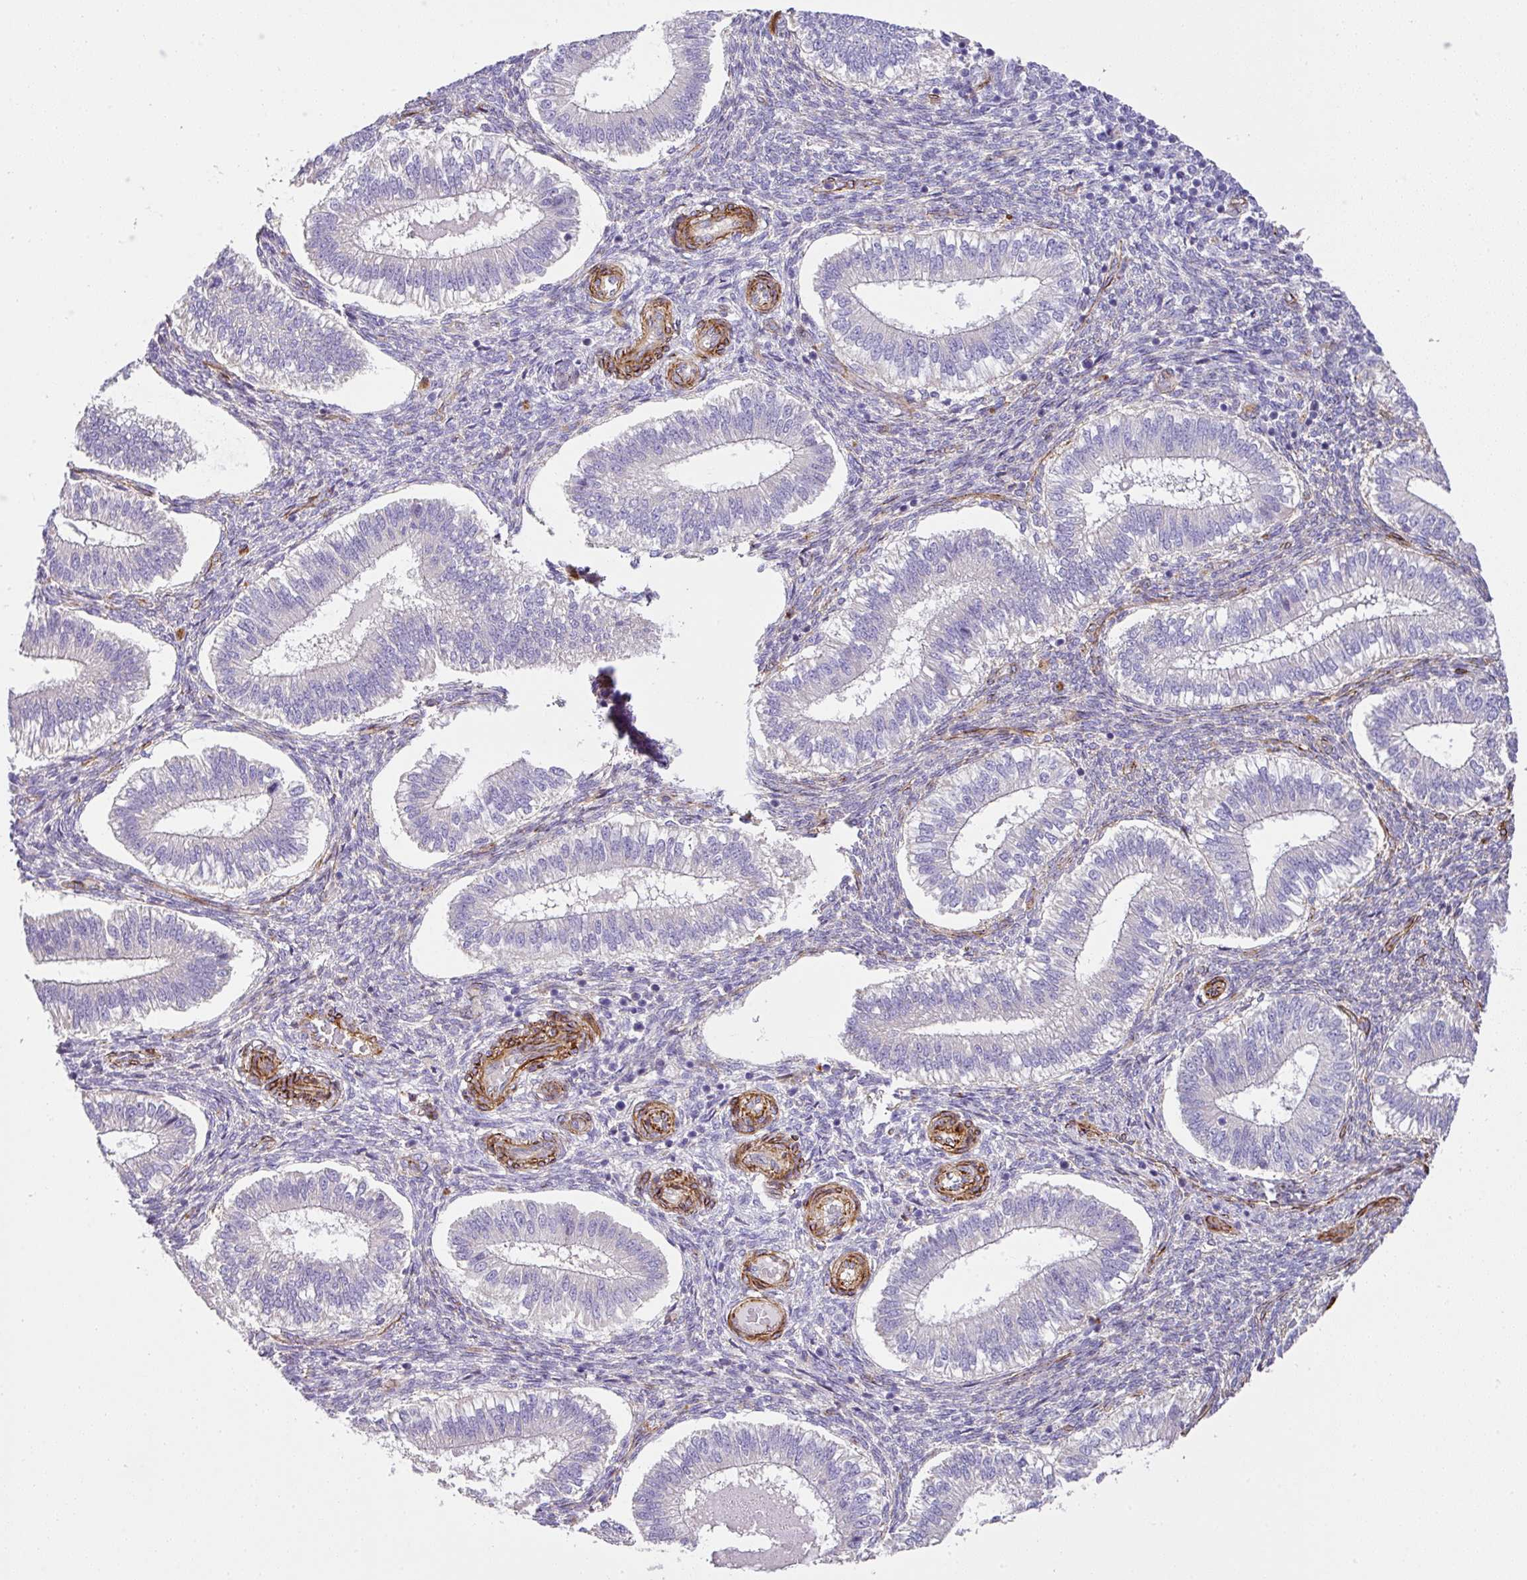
{"staining": {"intensity": "strong", "quantity": "<25%", "location": "cytoplasmic/membranous"}, "tissue": "endometrium", "cell_type": "Cells in endometrial stroma", "image_type": "normal", "snomed": [{"axis": "morphology", "description": "Normal tissue, NOS"}, {"axis": "topography", "description": "Endometrium"}], "caption": "Immunohistochemistry histopathology image of benign human endometrium stained for a protein (brown), which displays medium levels of strong cytoplasmic/membranous staining in approximately <25% of cells in endometrial stroma.", "gene": "SLC25A17", "patient": {"sex": "female", "age": 25}}